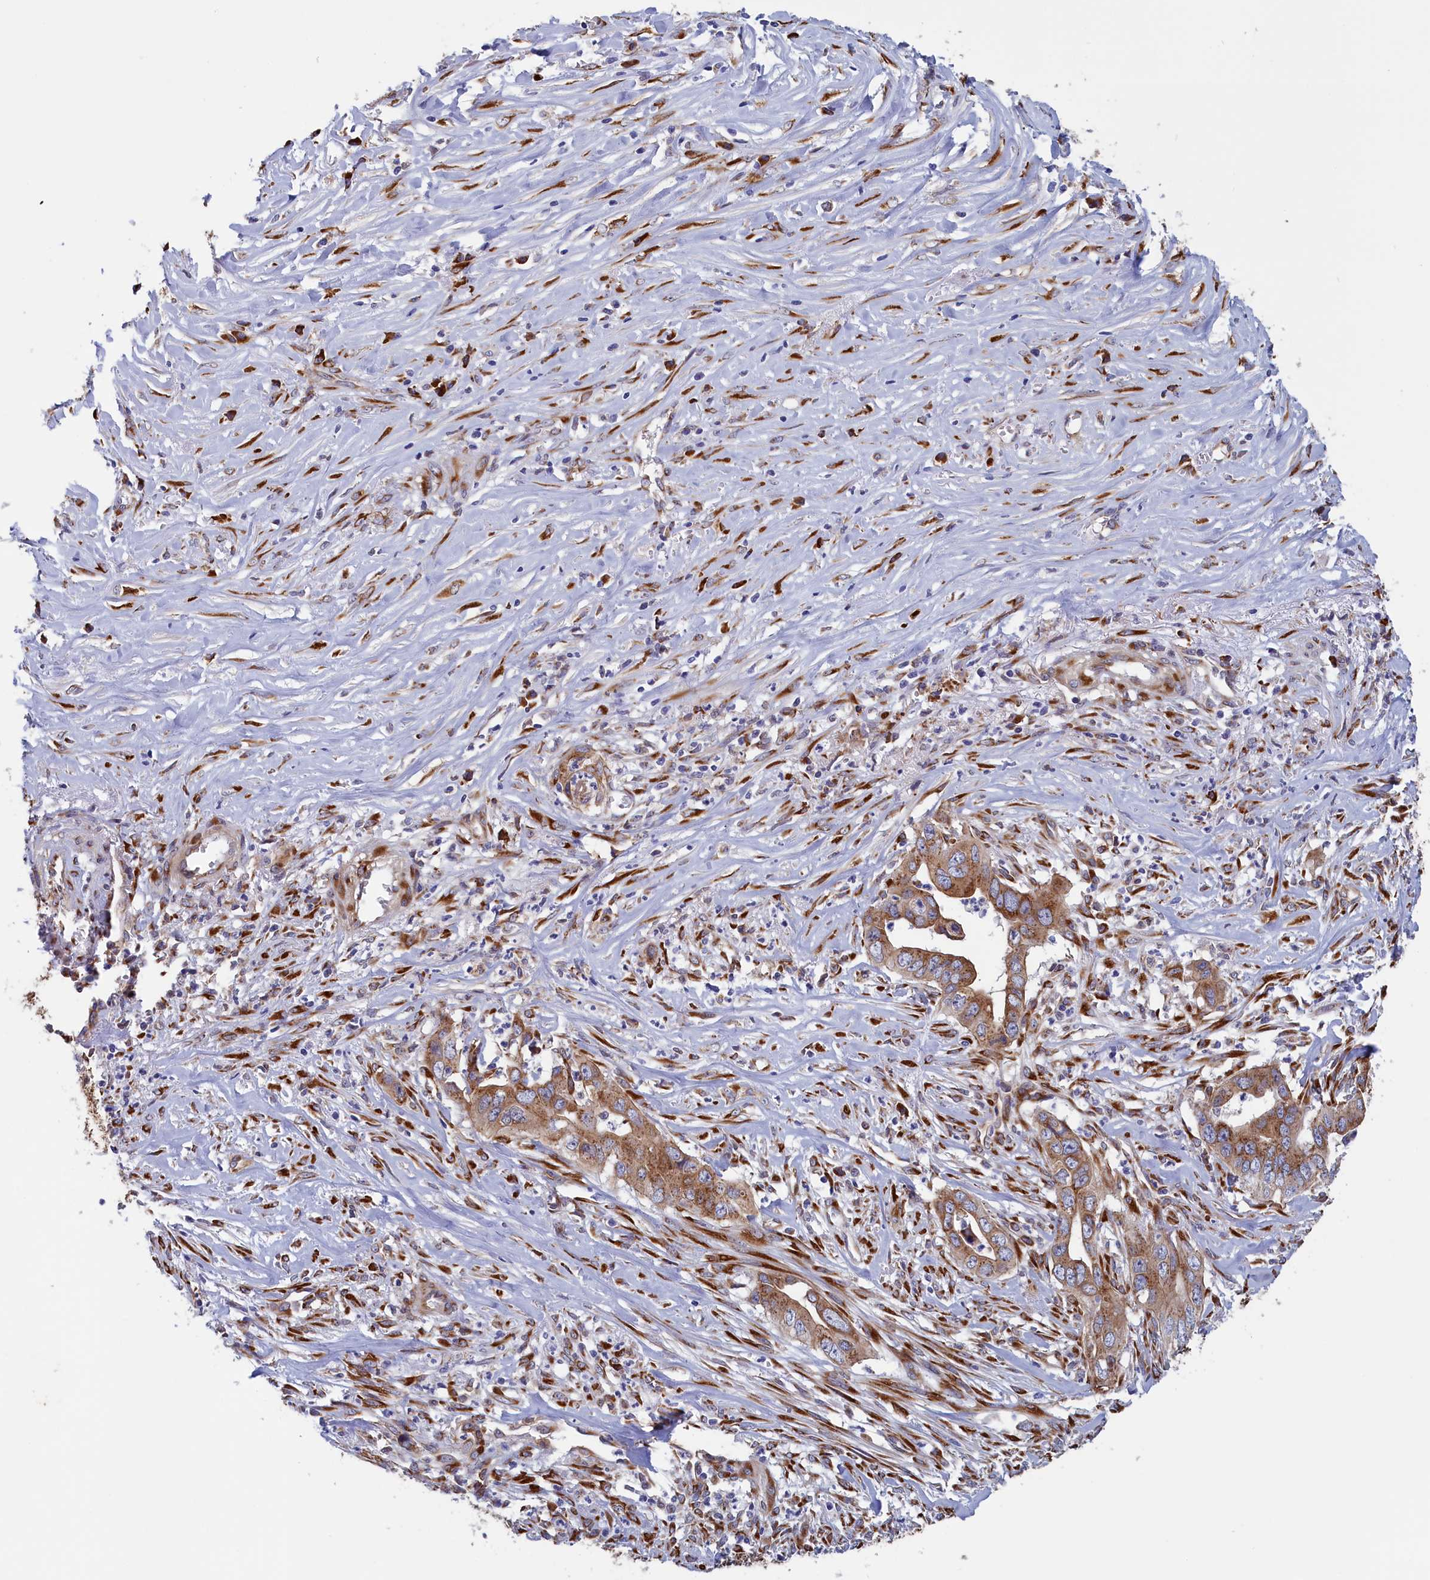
{"staining": {"intensity": "moderate", "quantity": ">75%", "location": "cytoplasmic/membranous"}, "tissue": "liver cancer", "cell_type": "Tumor cells", "image_type": "cancer", "snomed": [{"axis": "morphology", "description": "Cholangiocarcinoma"}, {"axis": "topography", "description": "Liver"}], "caption": "Protein staining of cholangiocarcinoma (liver) tissue displays moderate cytoplasmic/membranous expression in approximately >75% of tumor cells.", "gene": "CCDC68", "patient": {"sex": "female", "age": 79}}